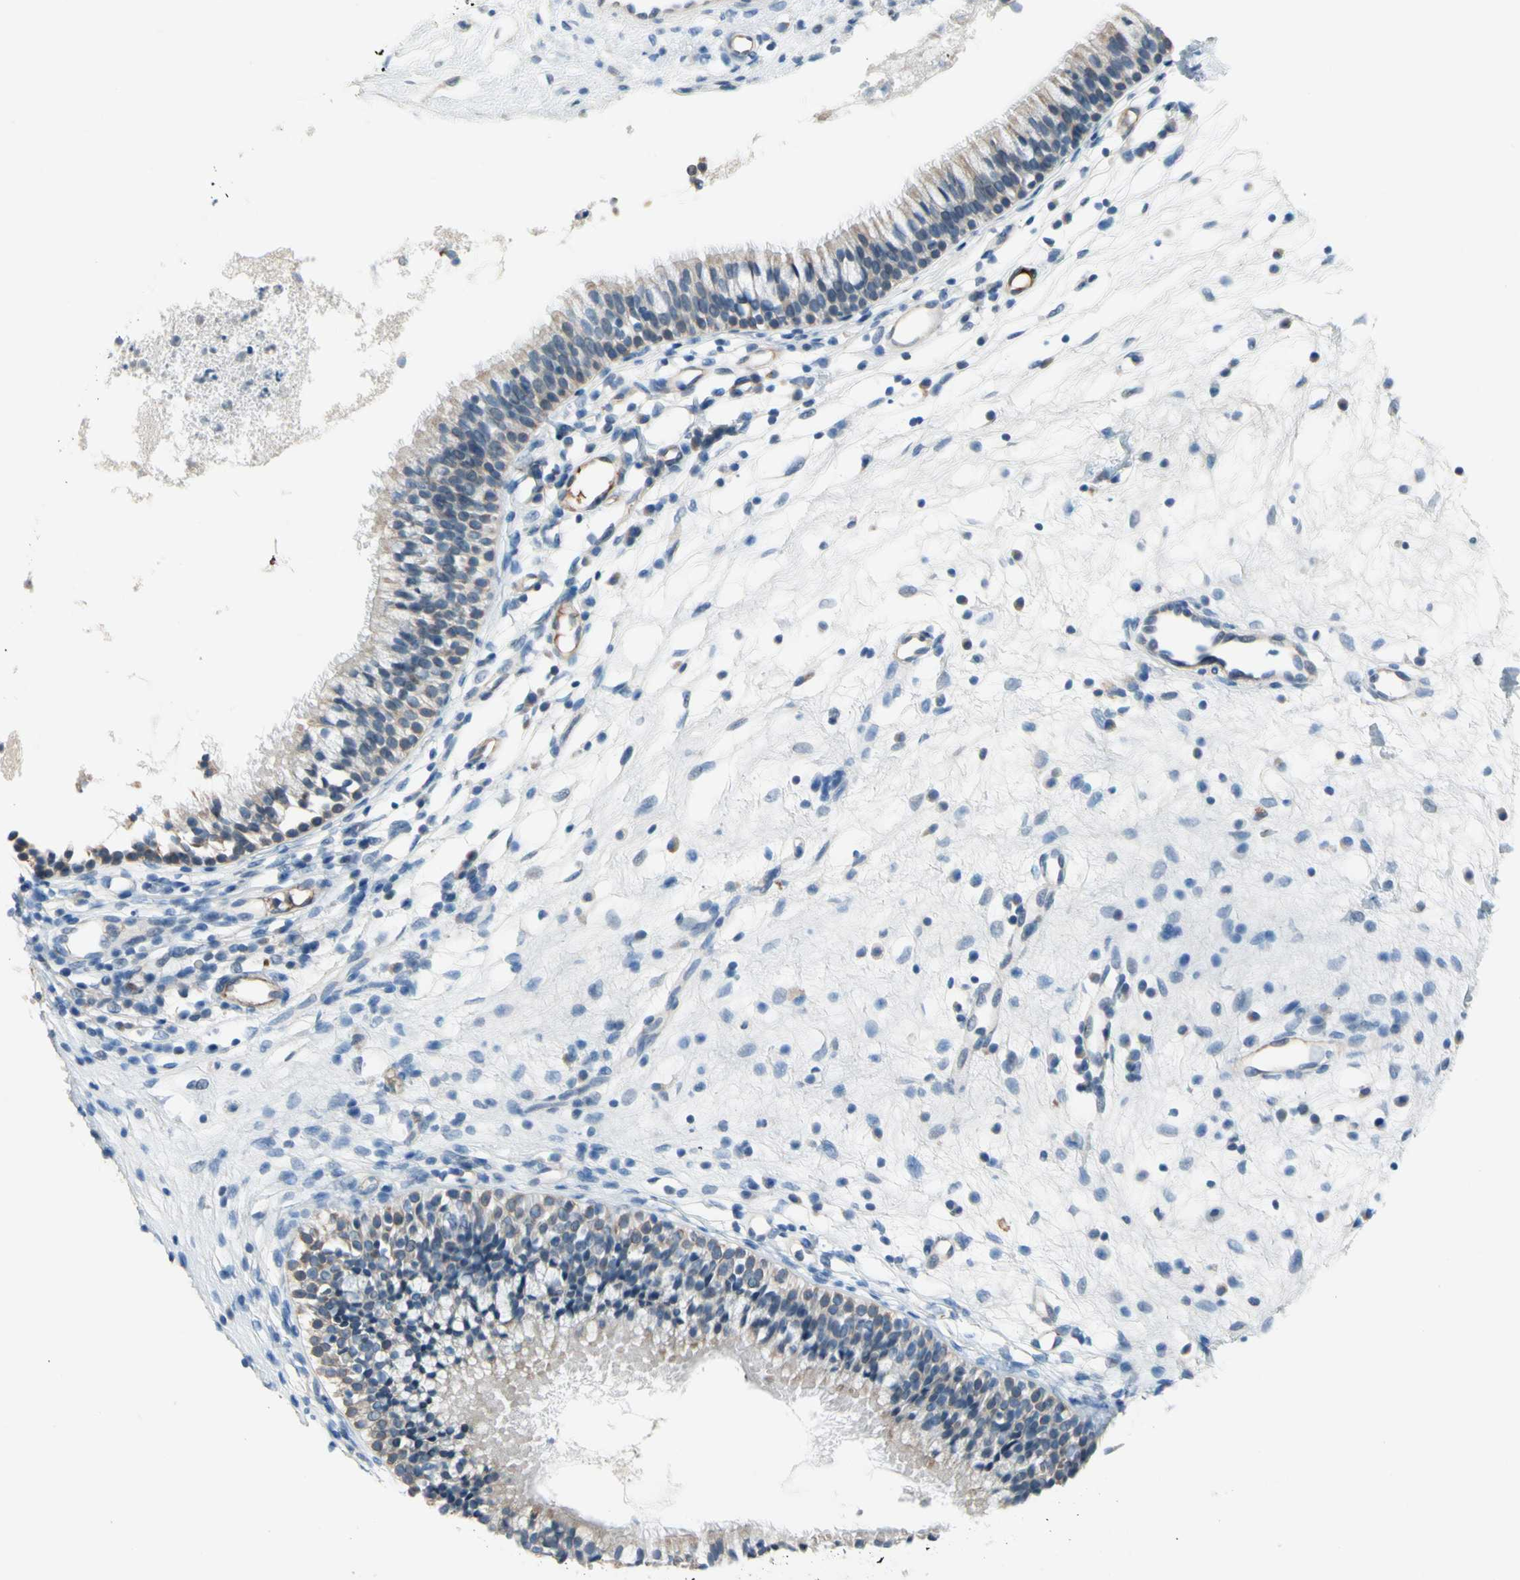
{"staining": {"intensity": "negative", "quantity": "none", "location": "none"}, "tissue": "nasopharynx", "cell_type": "Respiratory epithelial cells", "image_type": "normal", "snomed": [{"axis": "morphology", "description": "Normal tissue, NOS"}, {"axis": "topography", "description": "Nasopharynx"}], "caption": "An immunohistochemistry (IHC) micrograph of normal nasopharynx is shown. There is no staining in respiratory epithelial cells of nasopharynx. The staining is performed using DAB (3,3'-diaminobenzidine) brown chromogen with nuclei counter-stained in using hematoxylin.", "gene": "CNDP1", "patient": {"sex": "male", "age": 21}}